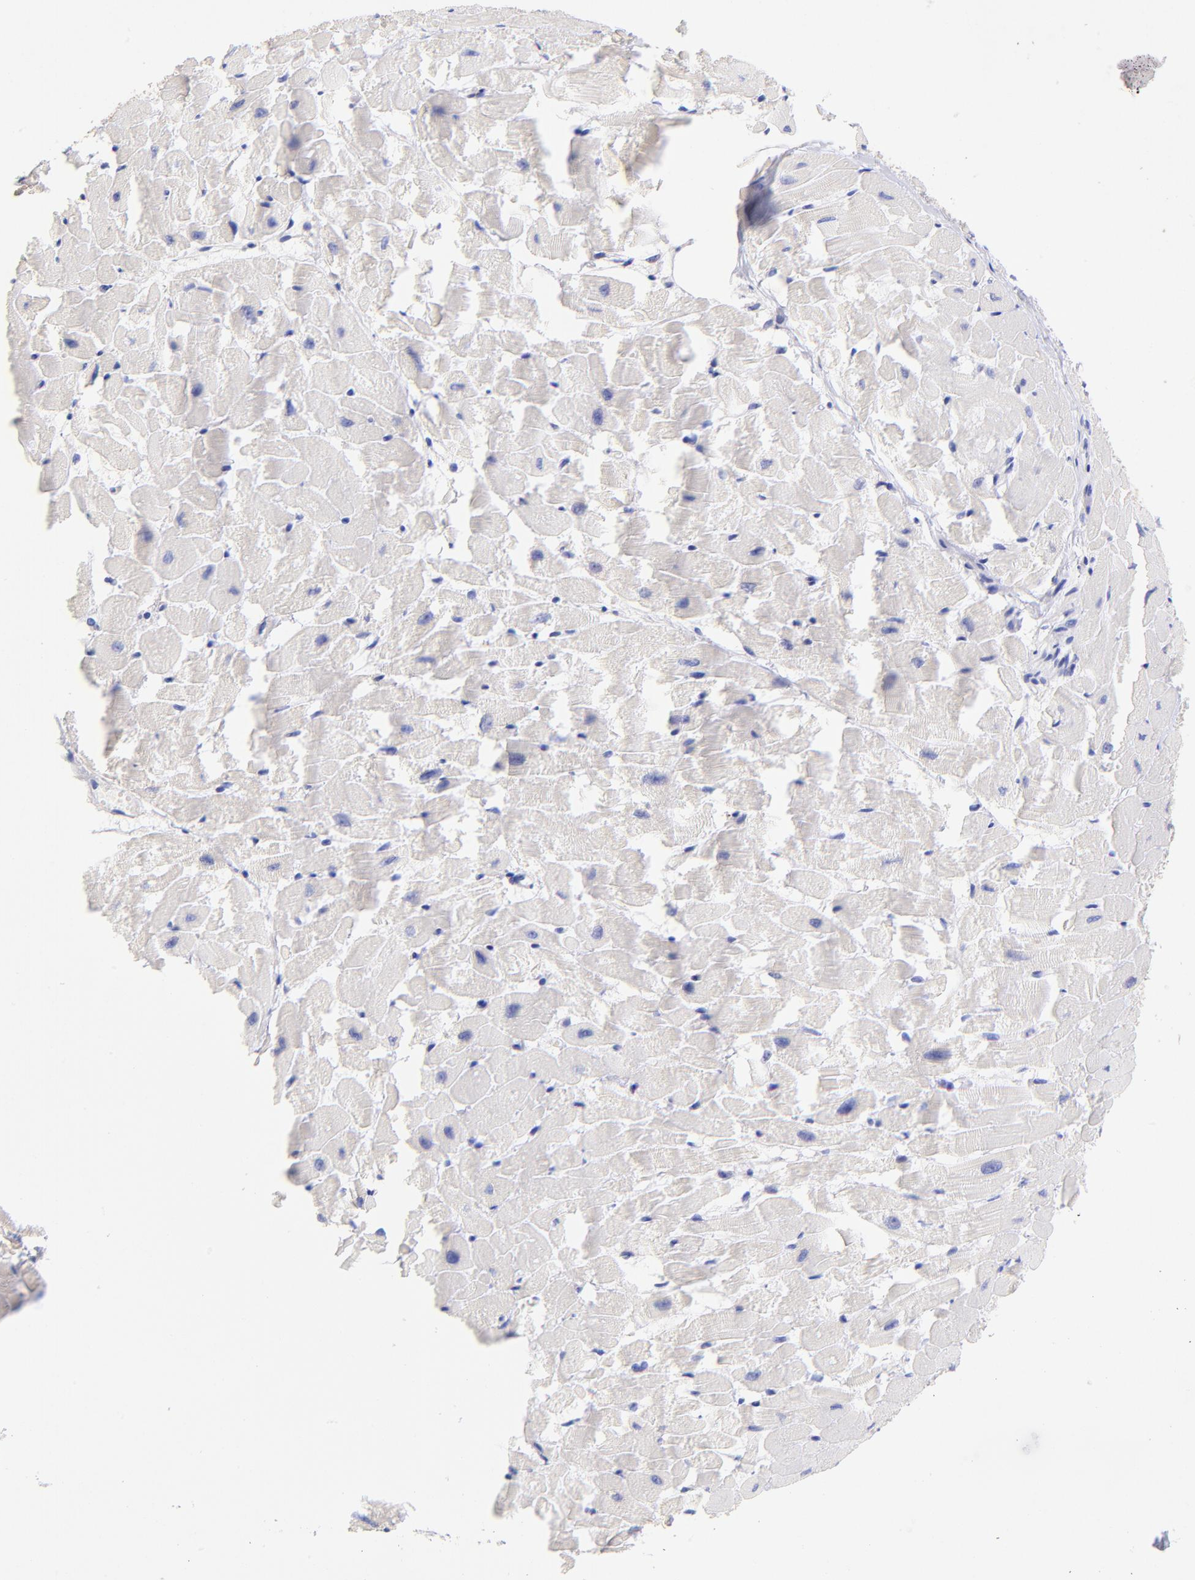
{"staining": {"intensity": "negative", "quantity": "none", "location": "none"}, "tissue": "heart muscle", "cell_type": "Cardiomyocytes", "image_type": "normal", "snomed": [{"axis": "morphology", "description": "Normal tissue, NOS"}, {"axis": "topography", "description": "Heart"}], "caption": "Immunohistochemical staining of normal heart muscle reveals no significant staining in cardiomyocytes.", "gene": "RAB3B", "patient": {"sex": "female", "age": 19}}